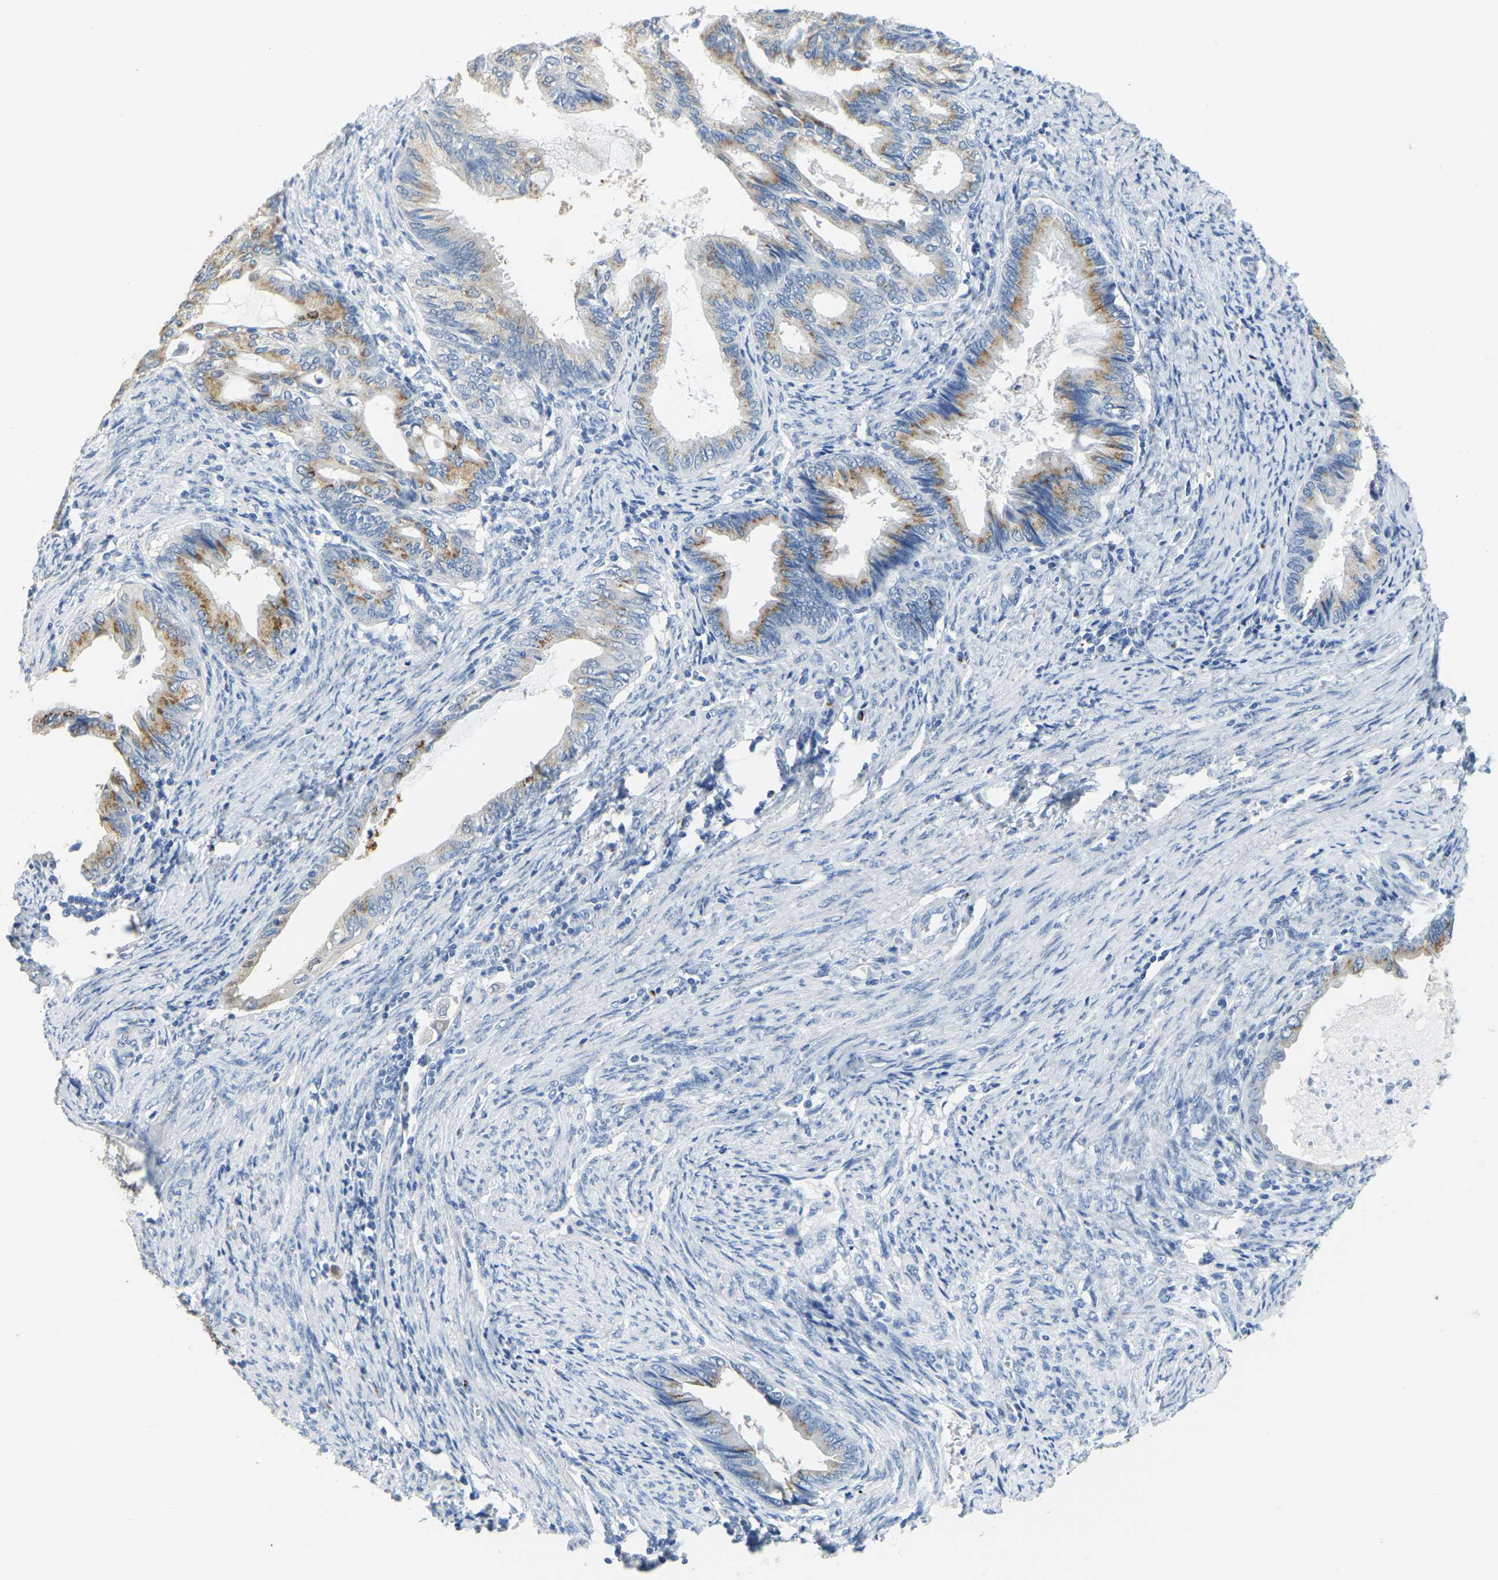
{"staining": {"intensity": "moderate", "quantity": "25%-75%", "location": "cytoplasmic/membranous"}, "tissue": "endometrial cancer", "cell_type": "Tumor cells", "image_type": "cancer", "snomed": [{"axis": "morphology", "description": "Adenocarcinoma, NOS"}, {"axis": "topography", "description": "Endometrium"}], "caption": "Moderate cytoplasmic/membranous expression is present in approximately 25%-75% of tumor cells in endometrial adenocarcinoma.", "gene": "FAM174A", "patient": {"sex": "female", "age": 86}}